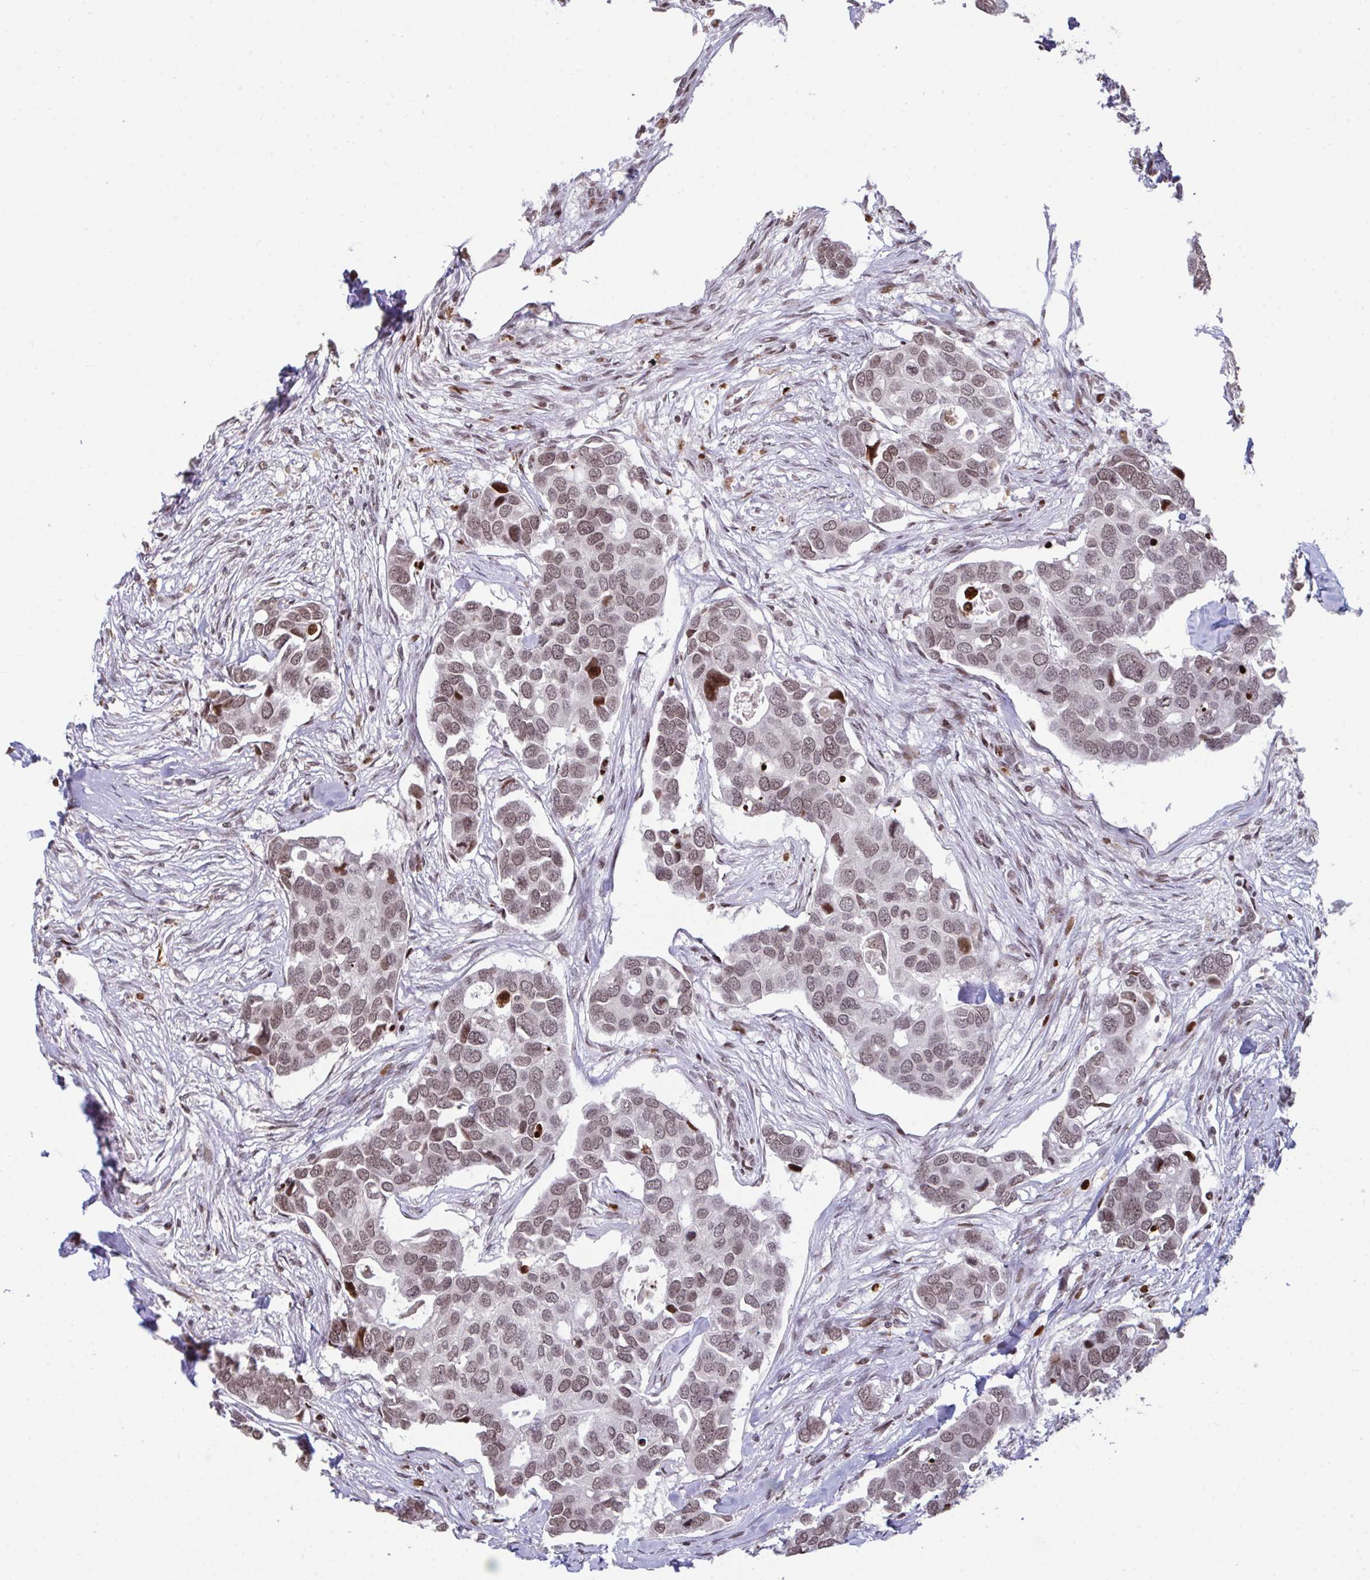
{"staining": {"intensity": "moderate", "quantity": ">75%", "location": "nuclear"}, "tissue": "breast cancer", "cell_type": "Tumor cells", "image_type": "cancer", "snomed": [{"axis": "morphology", "description": "Duct carcinoma"}, {"axis": "topography", "description": "Breast"}], "caption": "A brown stain highlights moderate nuclear staining of a protein in breast cancer tumor cells.", "gene": "NIP7", "patient": {"sex": "female", "age": 83}}